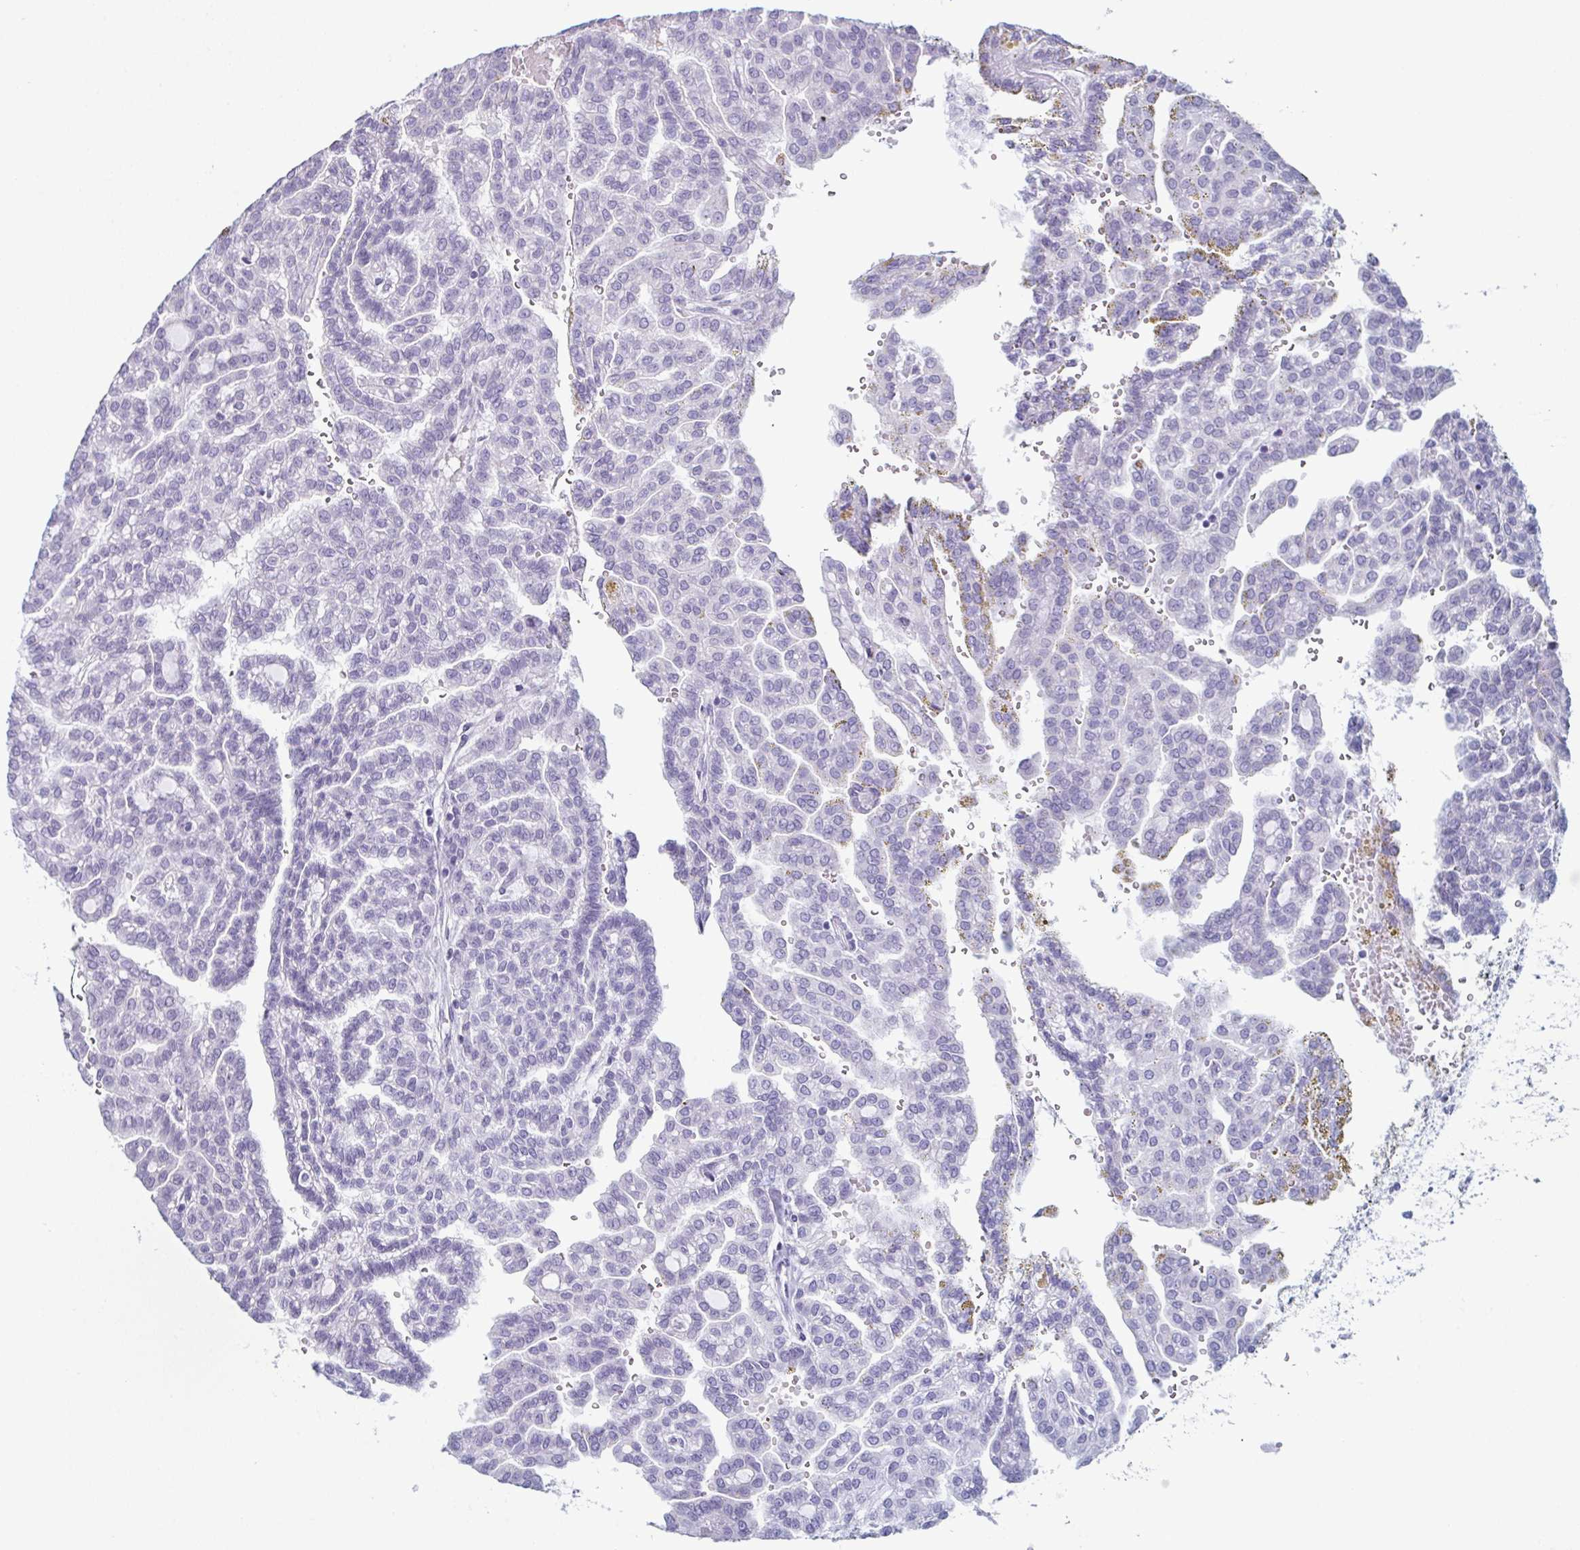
{"staining": {"intensity": "negative", "quantity": "none", "location": "none"}, "tissue": "renal cancer", "cell_type": "Tumor cells", "image_type": "cancer", "snomed": [{"axis": "morphology", "description": "Adenocarcinoma, NOS"}, {"axis": "topography", "description": "Kidney"}], "caption": "Tumor cells are negative for protein expression in human renal adenocarcinoma. (Brightfield microscopy of DAB (3,3'-diaminobenzidine) immunohistochemistry (IHC) at high magnification).", "gene": "ENKUR", "patient": {"sex": "male", "age": 63}}